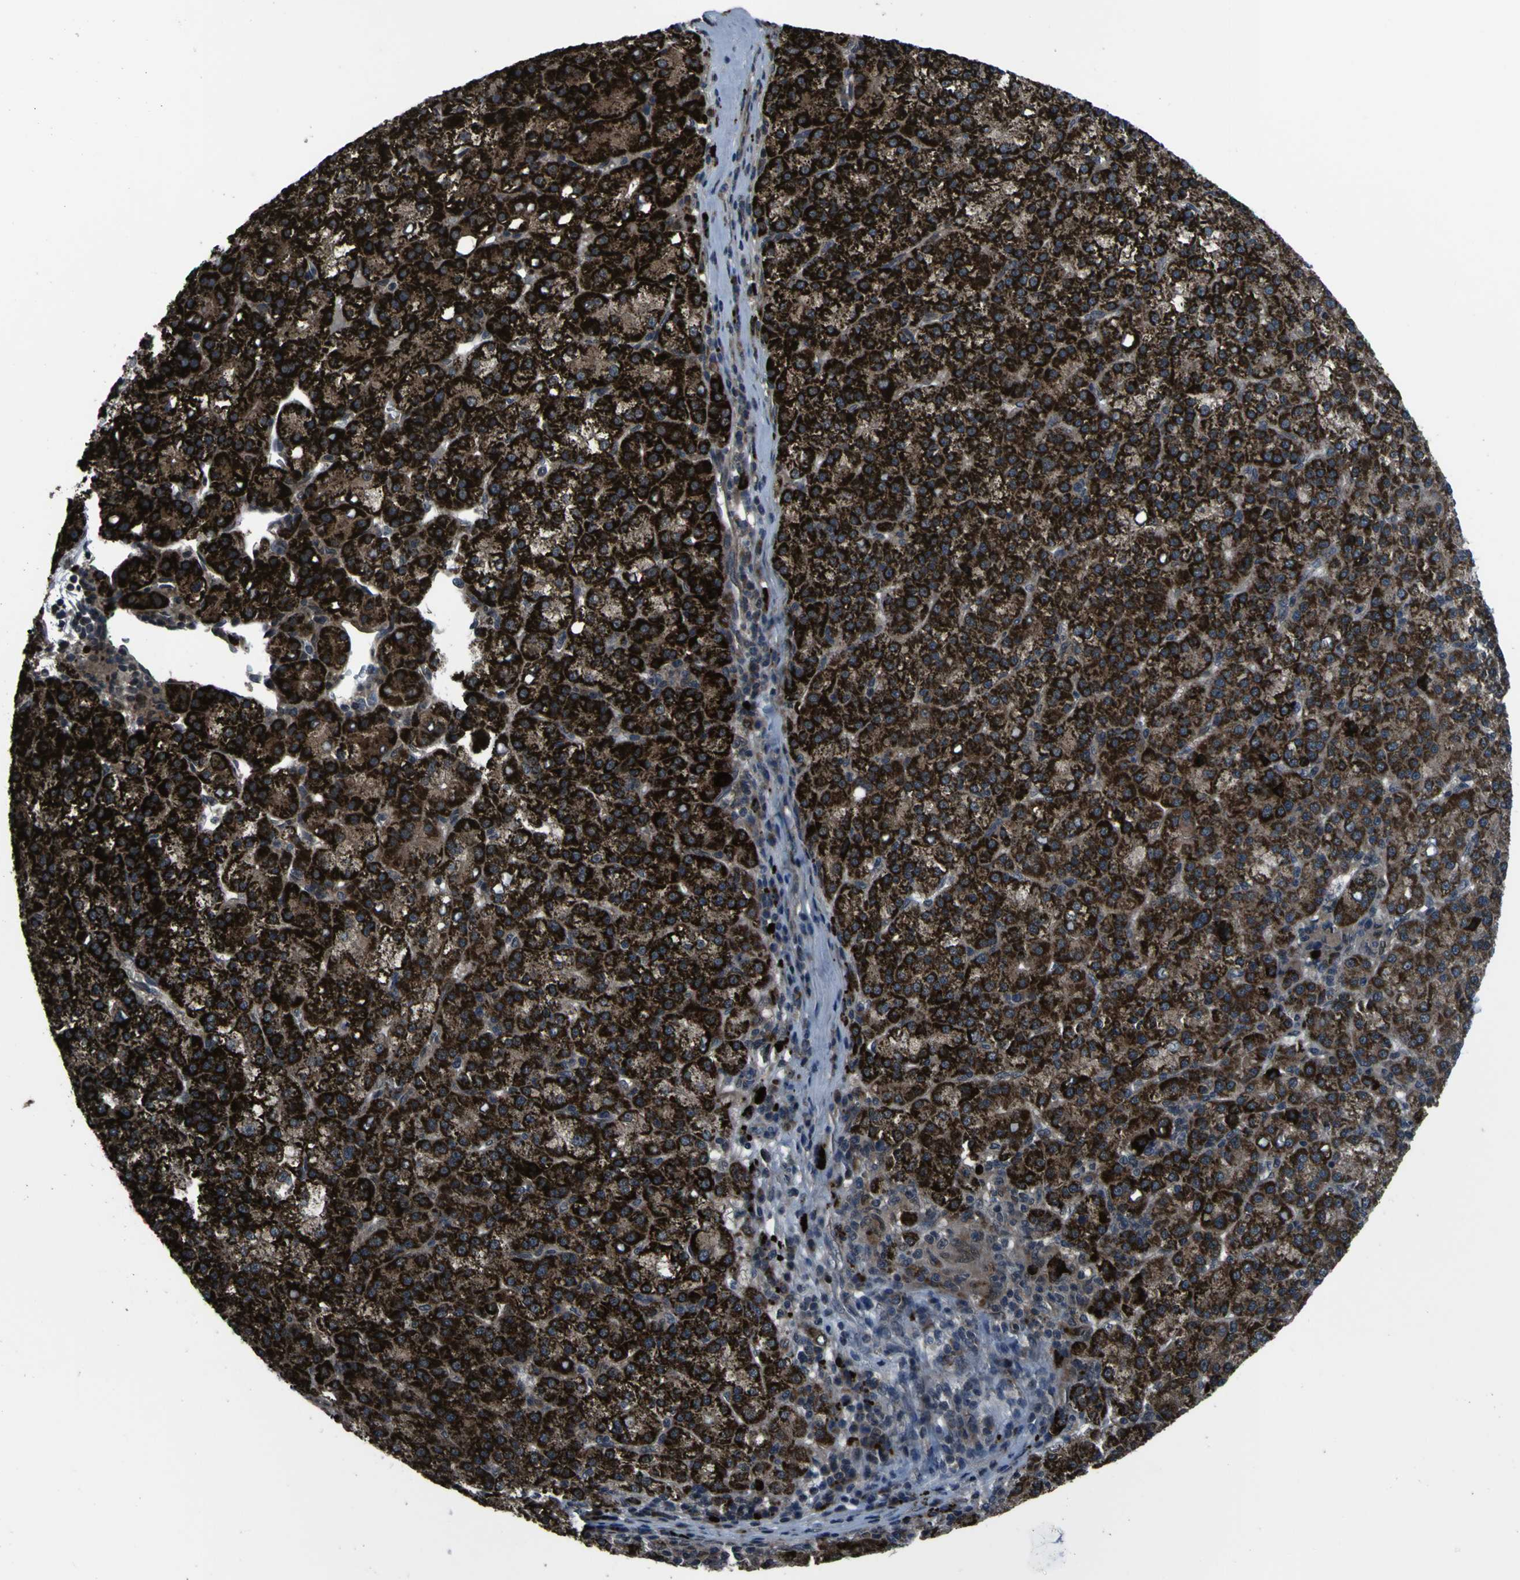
{"staining": {"intensity": "strong", "quantity": ">75%", "location": "cytoplasmic/membranous"}, "tissue": "liver cancer", "cell_type": "Tumor cells", "image_type": "cancer", "snomed": [{"axis": "morphology", "description": "Carcinoma, Hepatocellular, NOS"}, {"axis": "topography", "description": "Liver"}], "caption": "This photomicrograph demonstrates immunohistochemistry staining of human liver hepatocellular carcinoma, with high strong cytoplasmic/membranous staining in about >75% of tumor cells.", "gene": "OSTM1", "patient": {"sex": "female", "age": 58}}